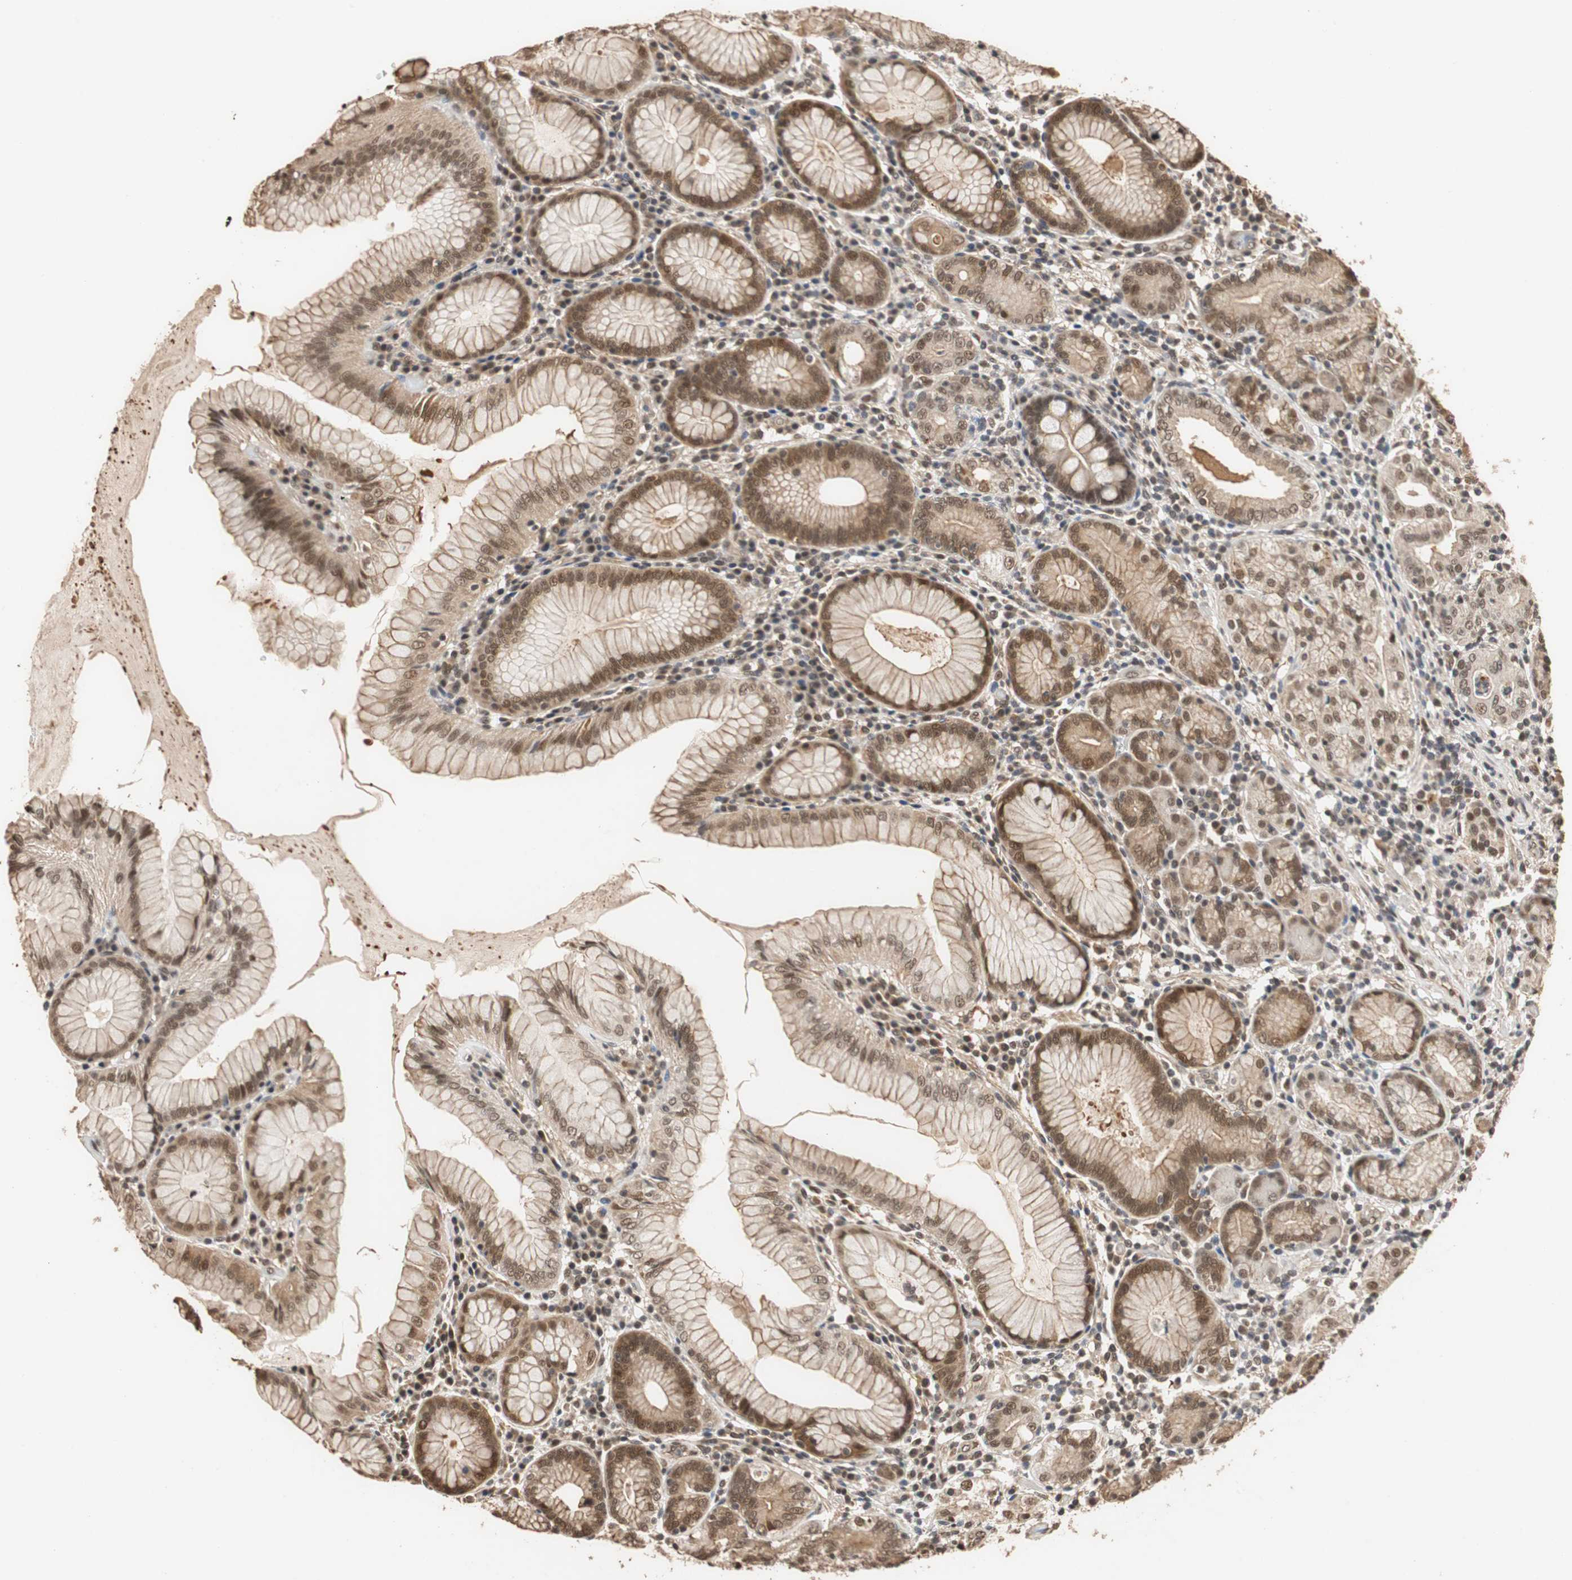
{"staining": {"intensity": "moderate", "quantity": ">75%", "location": "cytoplasmic/membranous,nuclear"}, "tissue": "stomach", "cell_type": "Glandular cells", "image_type": "normal", "snomed": [{"axis": "morphology", "description": "Normal tissue, NOS"}, {"axis": "topography", "description": "Stomach, lower"}], "caption": "A medium amount of moderate cytoplasmic/membranous,nuclear positivity is appreciated in about >75% of glandular cells in normal stomach.", "gene": "CDC5L", "patient": {"sex": "female", "age": 76}}